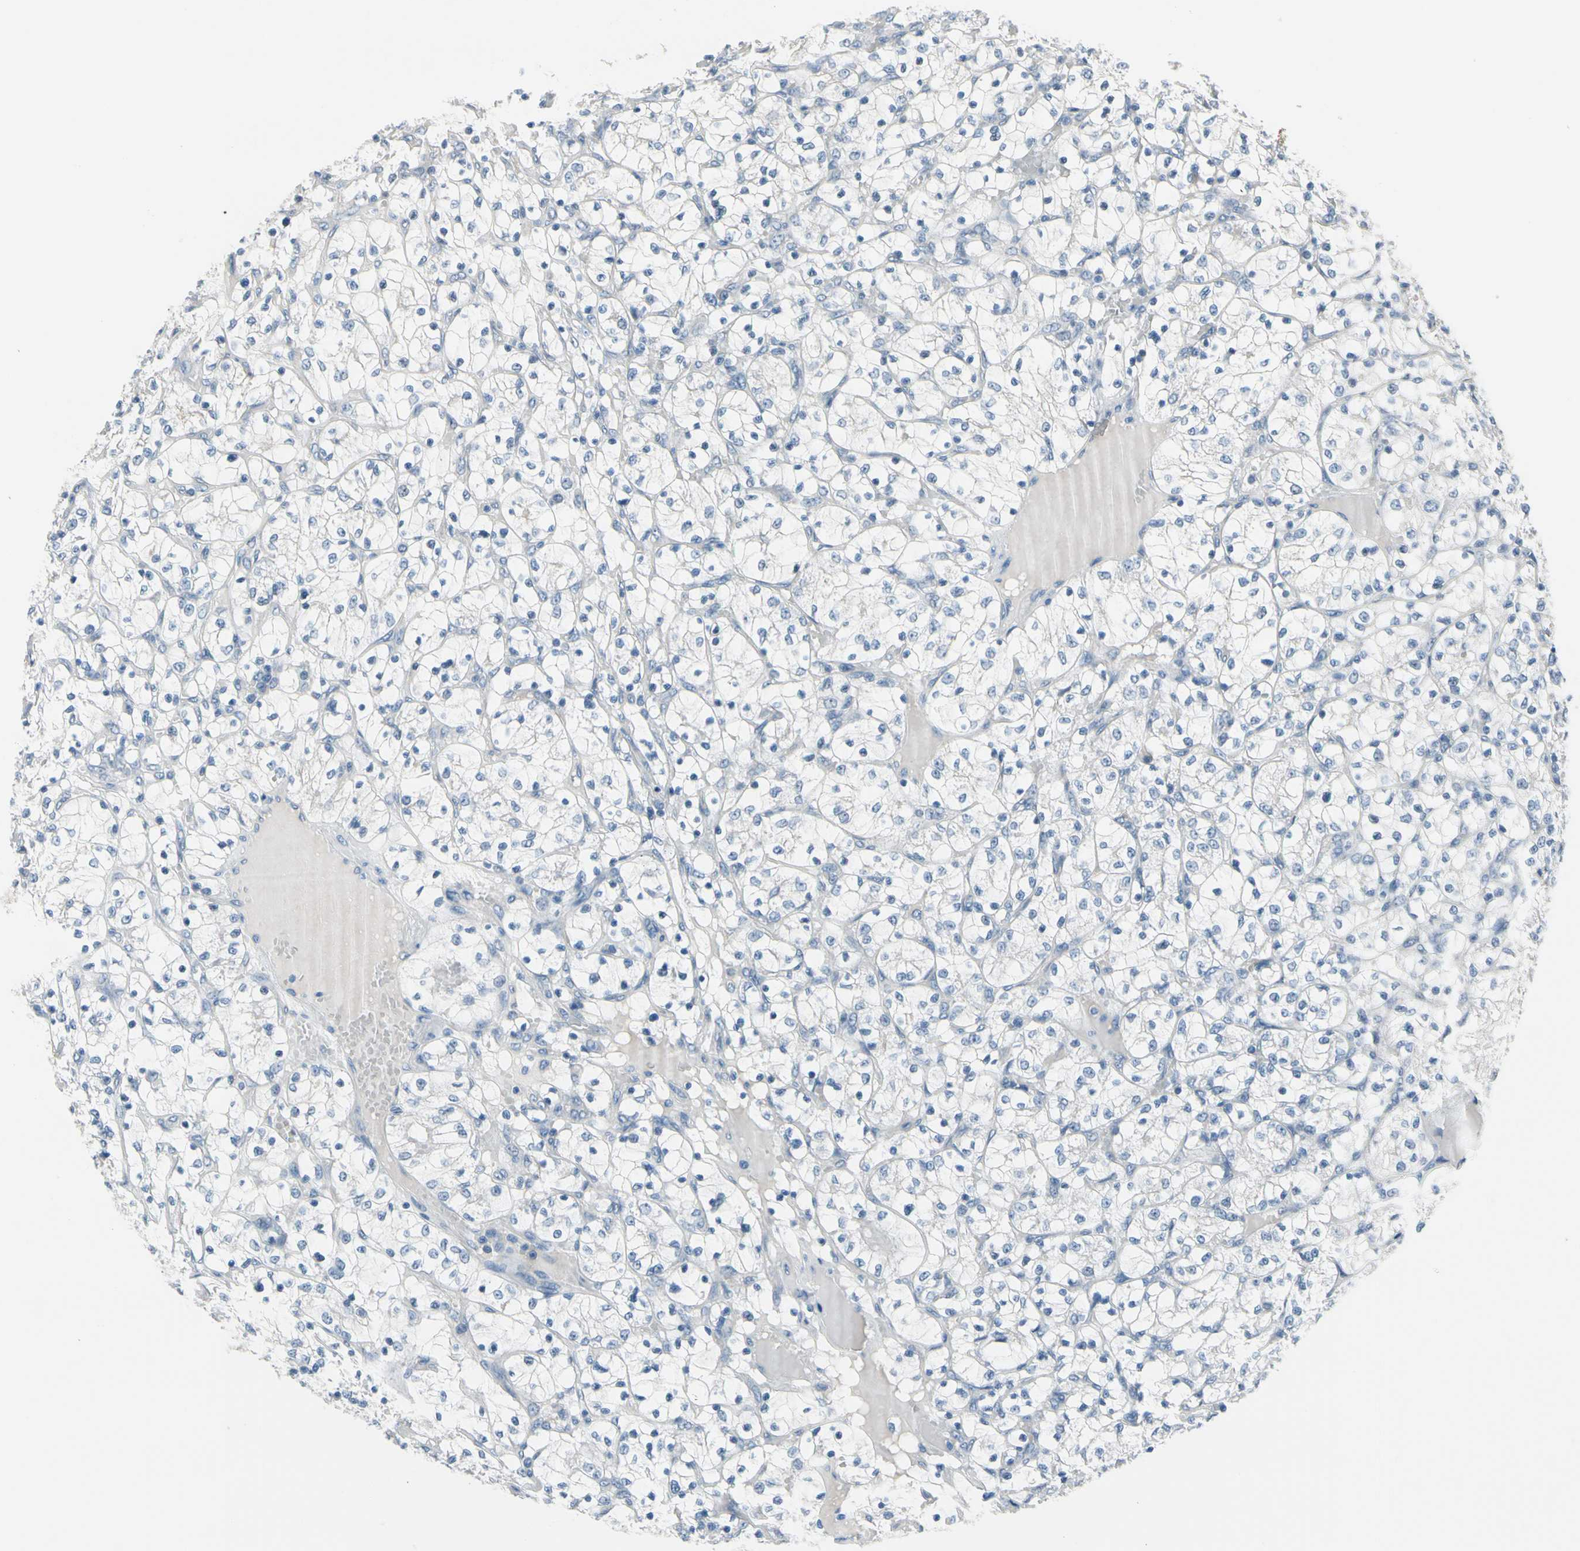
{"staining": {"intensity": "negative", "quantity": "none", "location": "none"}, "tissue": "renal cancer", "cell_type": "Tumor cells", "image_type": "cancer", "snomed": [{"axis": "morphology", "description": "Adenocarcinoma, NOS"}, {"axis": "topography", "description": "Kidney"}], "caption": "An IHC histopathology image of renal cancer (adenocarcinoma) is shown. There is no staining in tumor cells of renal cancer (adenocarcinoma). Brightfield microscopy of immunohistochemistry (IHC) stained with DAB (3,3'-diaminobenzidine) (brown) and hematoxylin (blue), captured at high magnification.", "gene": "PGR", "patient": {"sex": "female", "age": 69}}